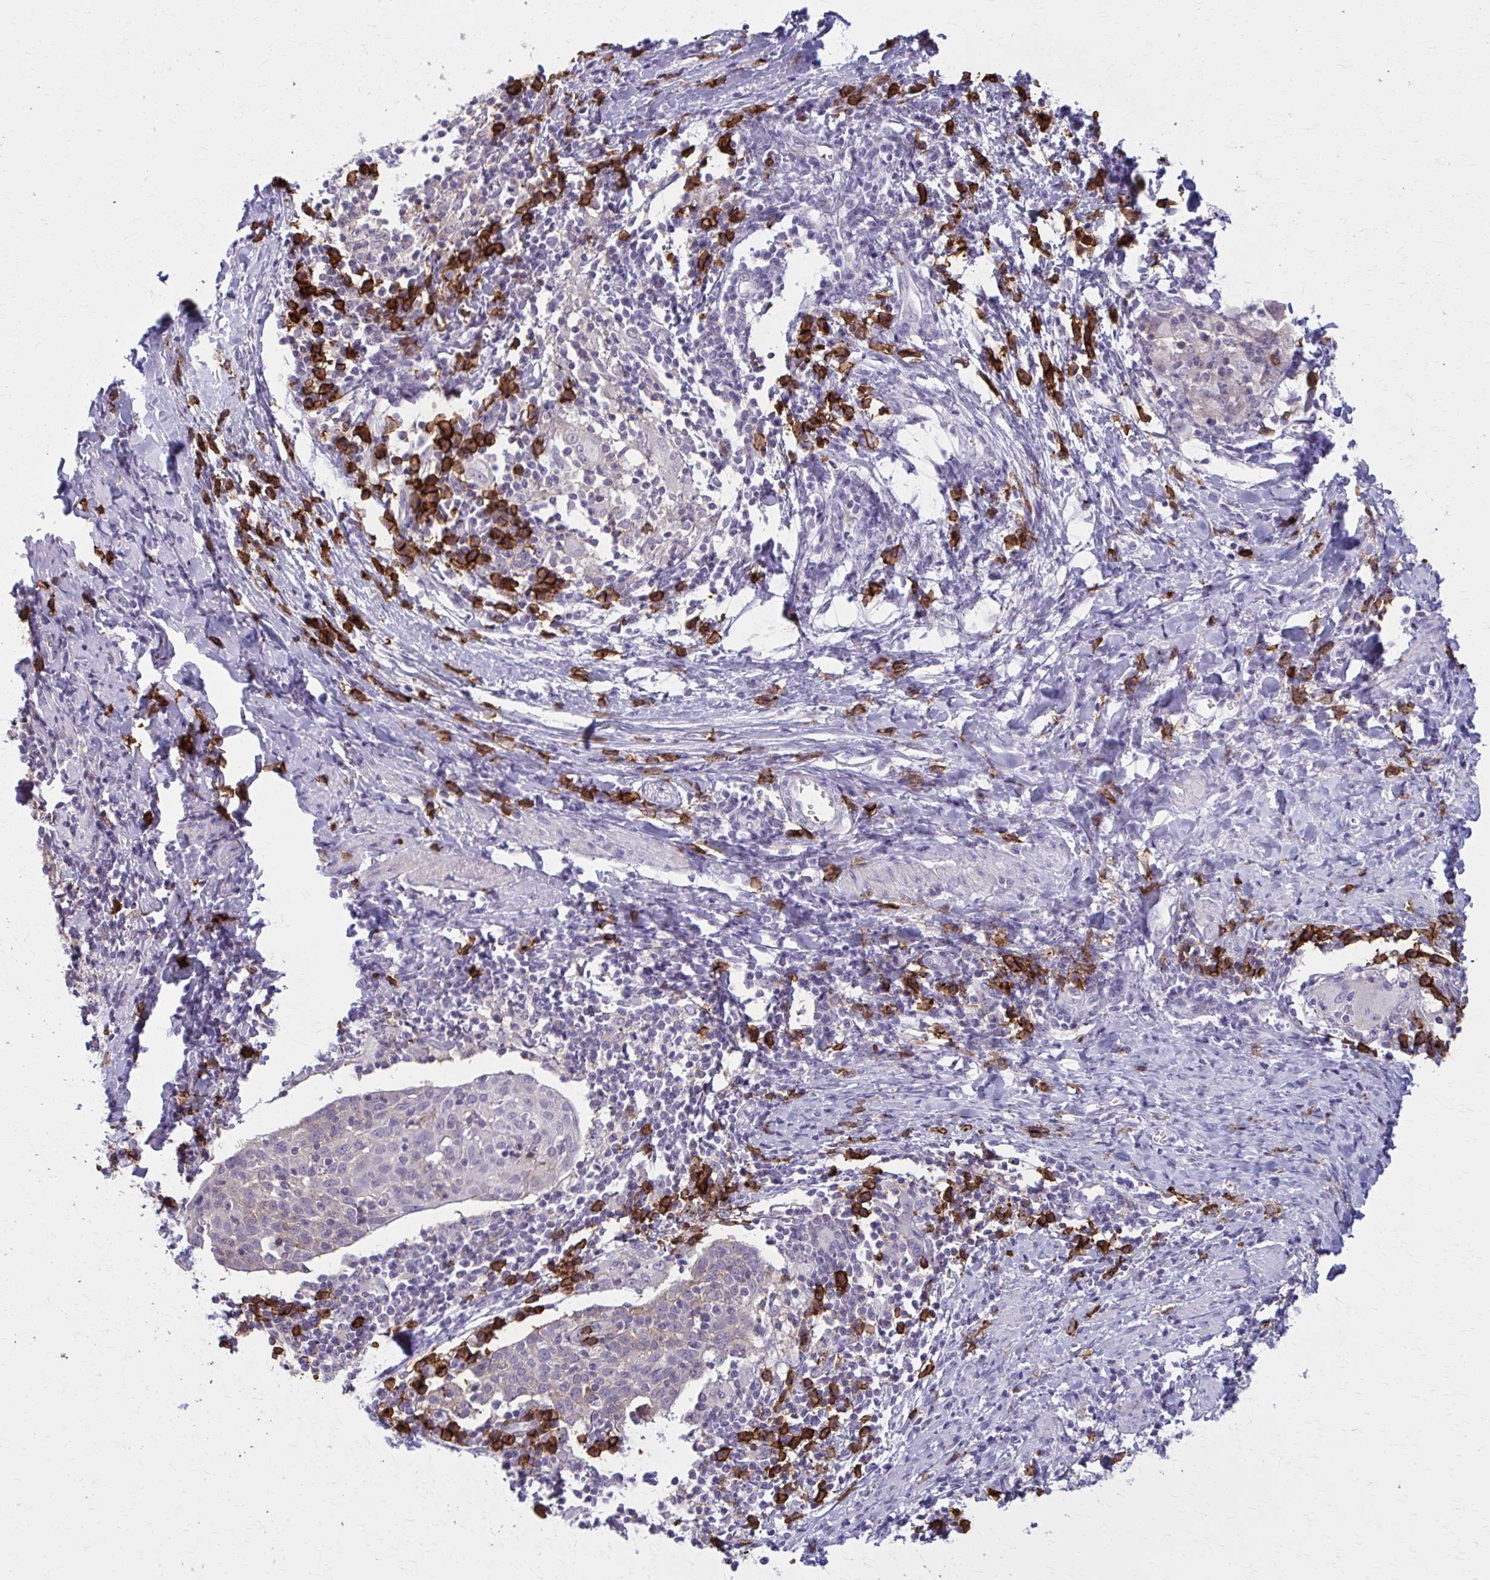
{"staining": {"intensity": "negative", "quantity": "none", "location": "none"}, "tissue": "cervical cancer", "cell_type": "Tumor cells", "image_type": "cancer", "snomed": [{"axis": "morphology", "description": "Squamous cell carcinoma, NOS"}, {"axis": "topography", "description": "Cervix"}], "caption": "Immunohistochemical staining of cervical cancer (squamous cell carcinoma) reveals no significant expression in tumor cells.", "gene": "CD38", "patient": {"sex": "female", "age": 52}}